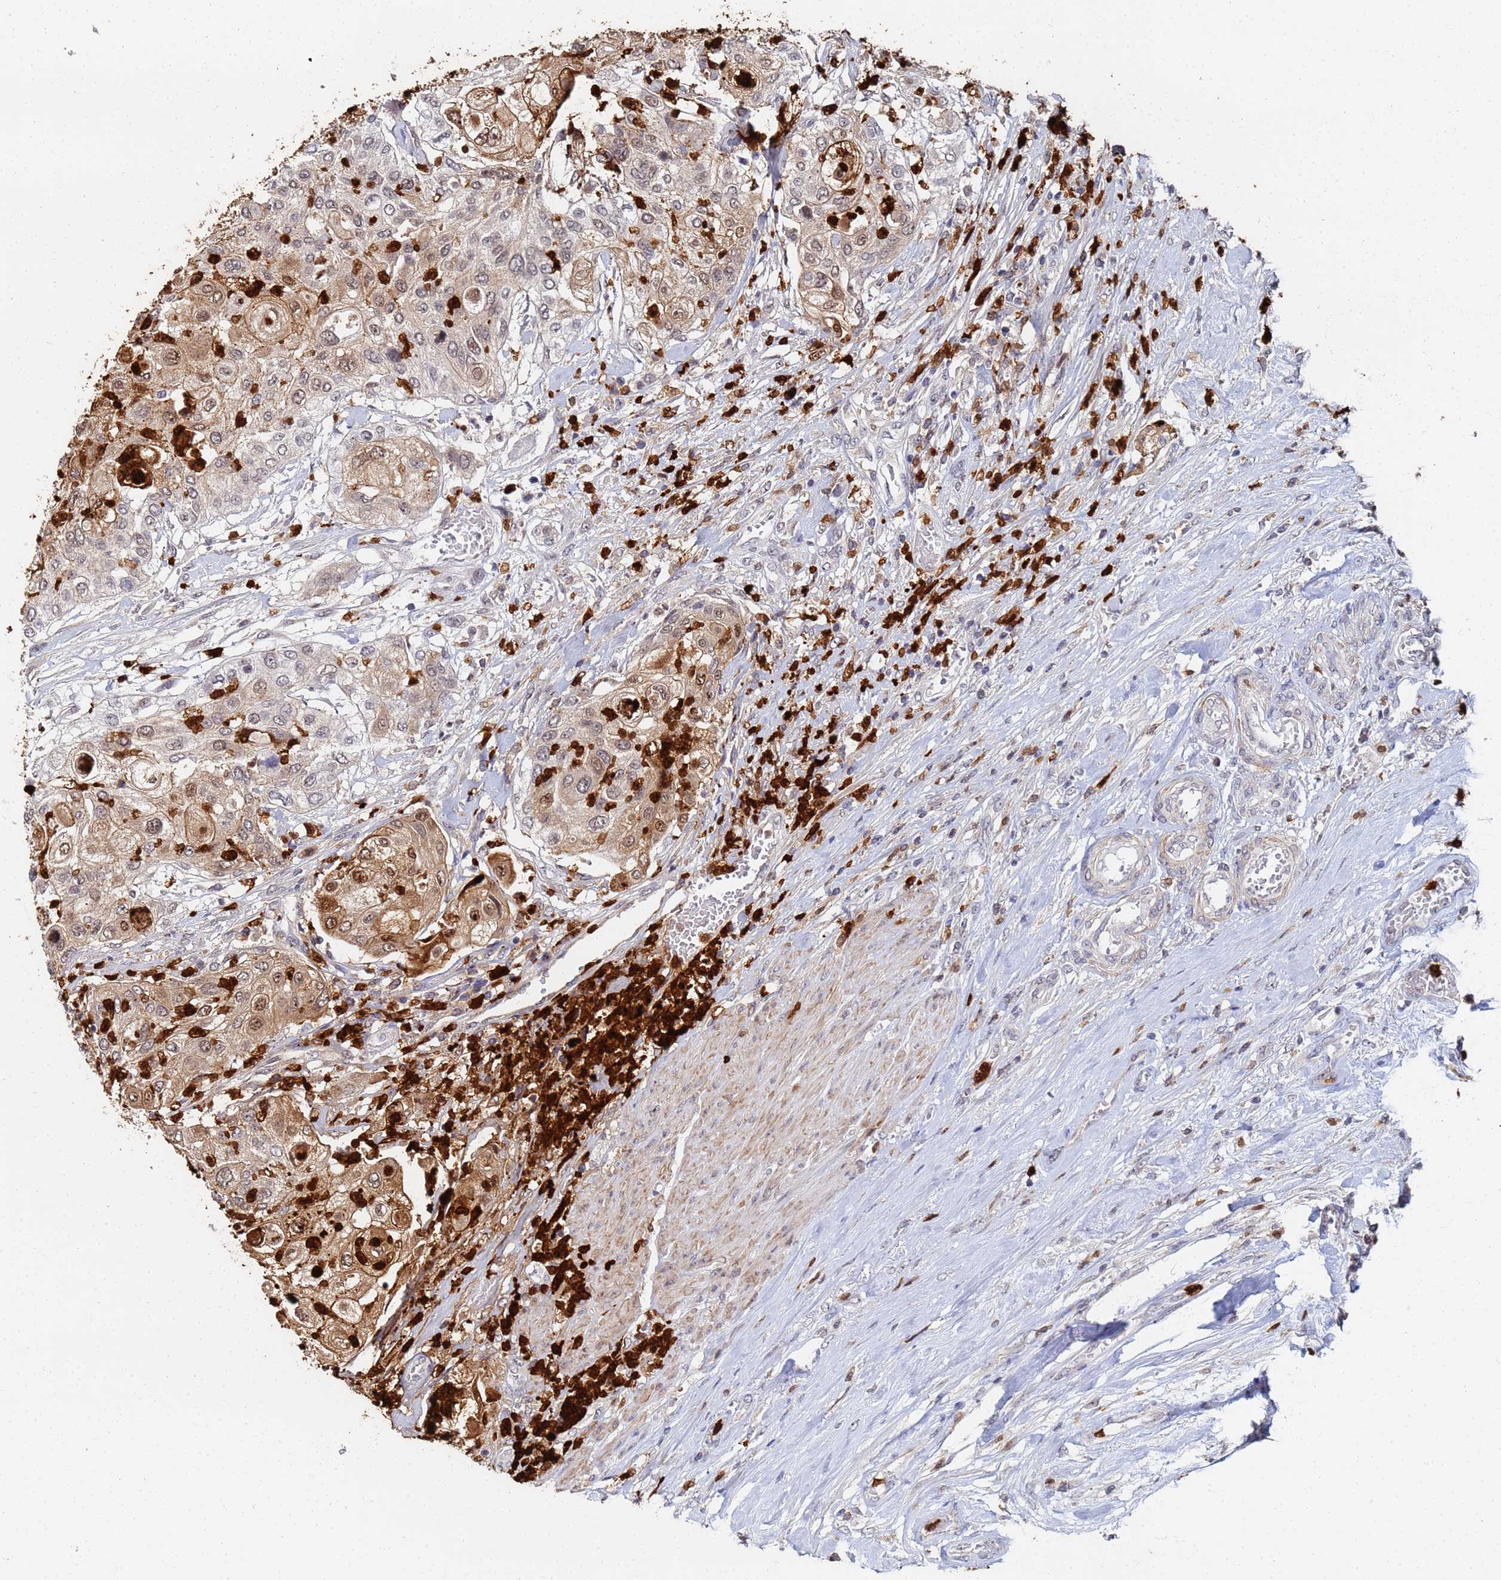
{"staining": {"intensity": "moderate", "quantity": ">75%", "location": "cytoplasmic/membranous,nuclear"}, "tissue": "urothelial cancer", "cell_type": "Tumor cells", "image_type": "cancer", "snomed": [{"axis": "morphology", "description": "Urothelial carcinoma, High grade"}, {"axis": "topography", "description": "Urinary bladder"}], "caption": "Immunohistochemical staining of urothelial cancer displays medium levels of moderate cytoplasmic/membranous and nuclear staining in approximately >75% of tumor cells.", "gene": "MTCL1", "patient": {"sex": "female", "age": 79}}